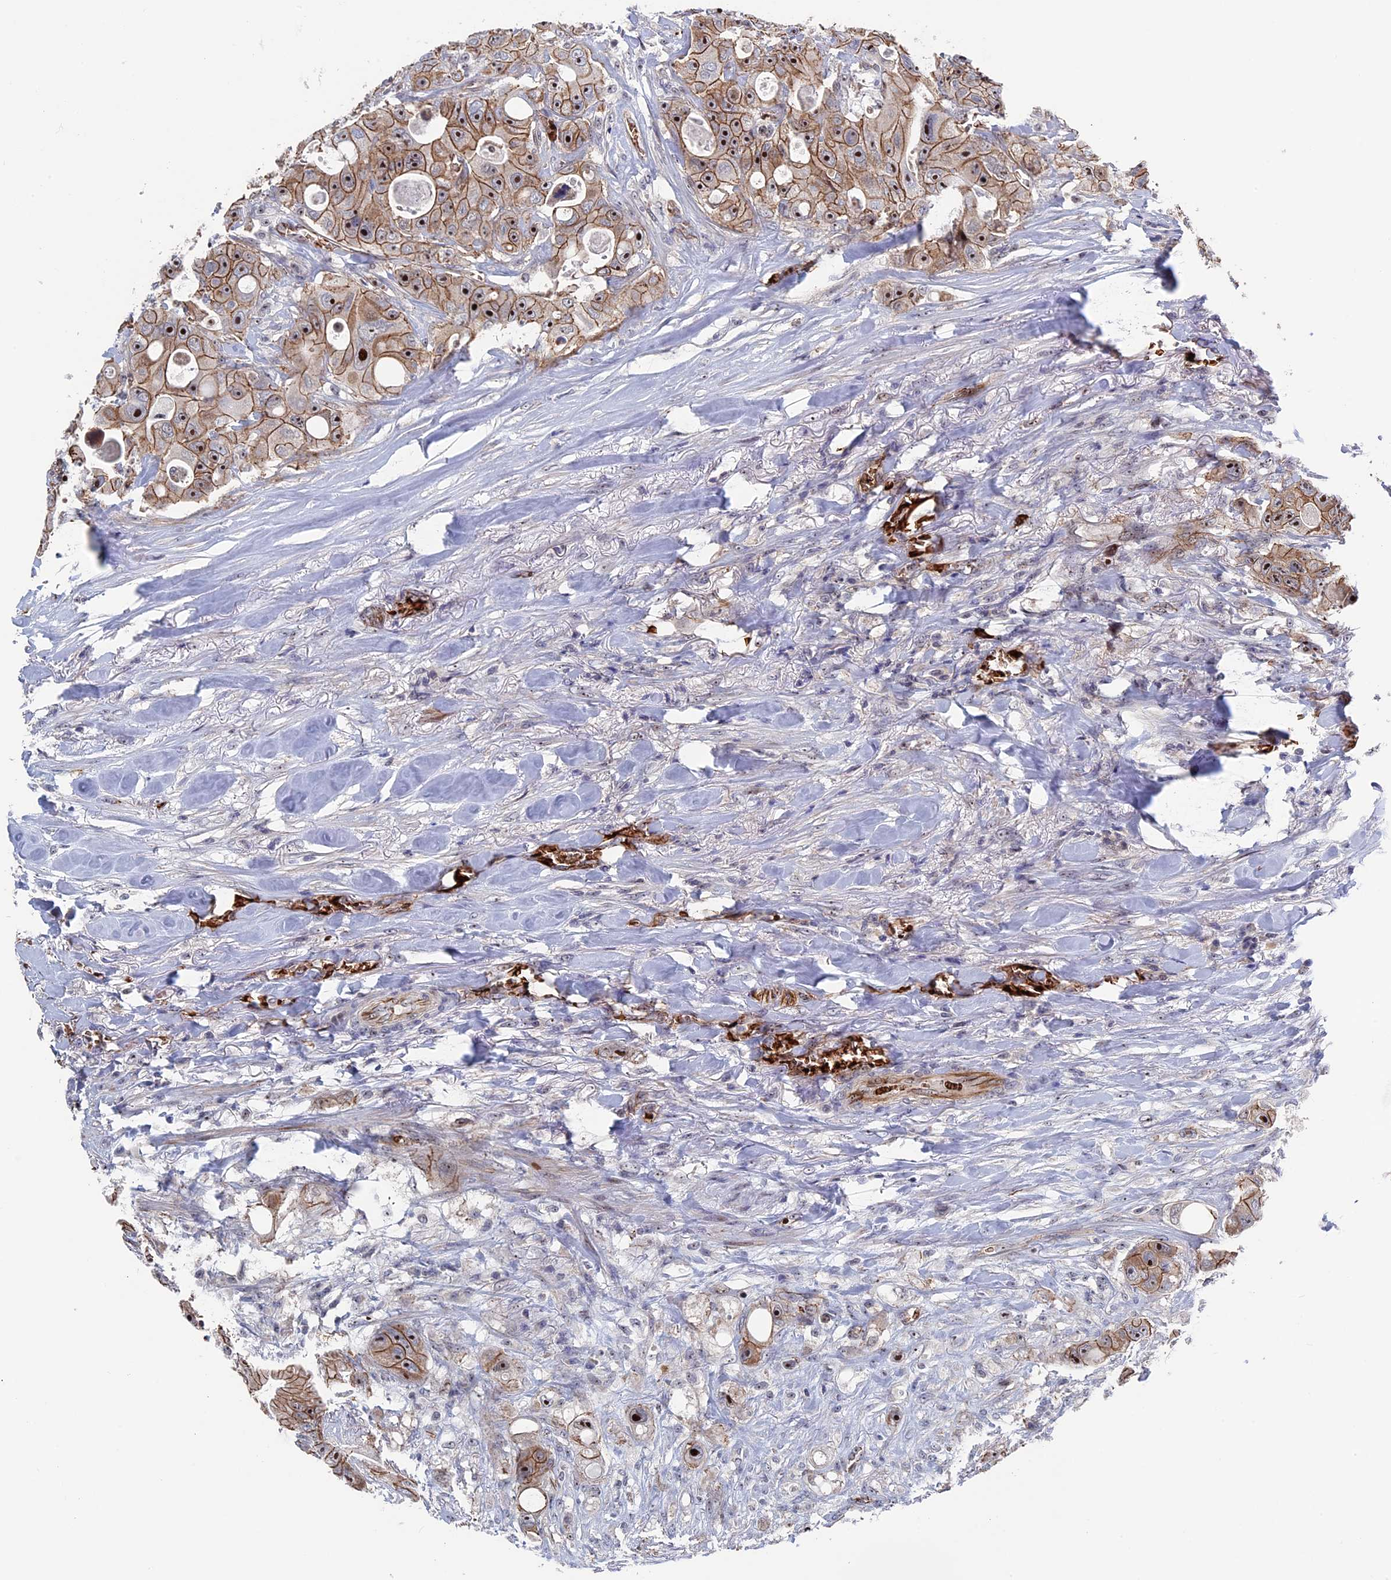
{"staining": {"intensity": "strong", "quantity": ">75%", "location": "cytoplasmic/membranous,nuclear"}, "tissue": "colorectal cancer", "cell_type": "Tumor cells", "image_type": "cancer", "snomed": [{"axis": "morphology", "description": "Adenocarcinoma, NOS"}, {"axis": "topography", "description": "Colon"}], "caption": "Approximately >75% of tumor cells in colorectal cancer demonstrate strong cytoplasmic/membranous and nuclear protein staining as visualized by brown immunohistochemical staining.", "gene": "EXOSC9", "patient": {"sex": "female", "age": 46}}